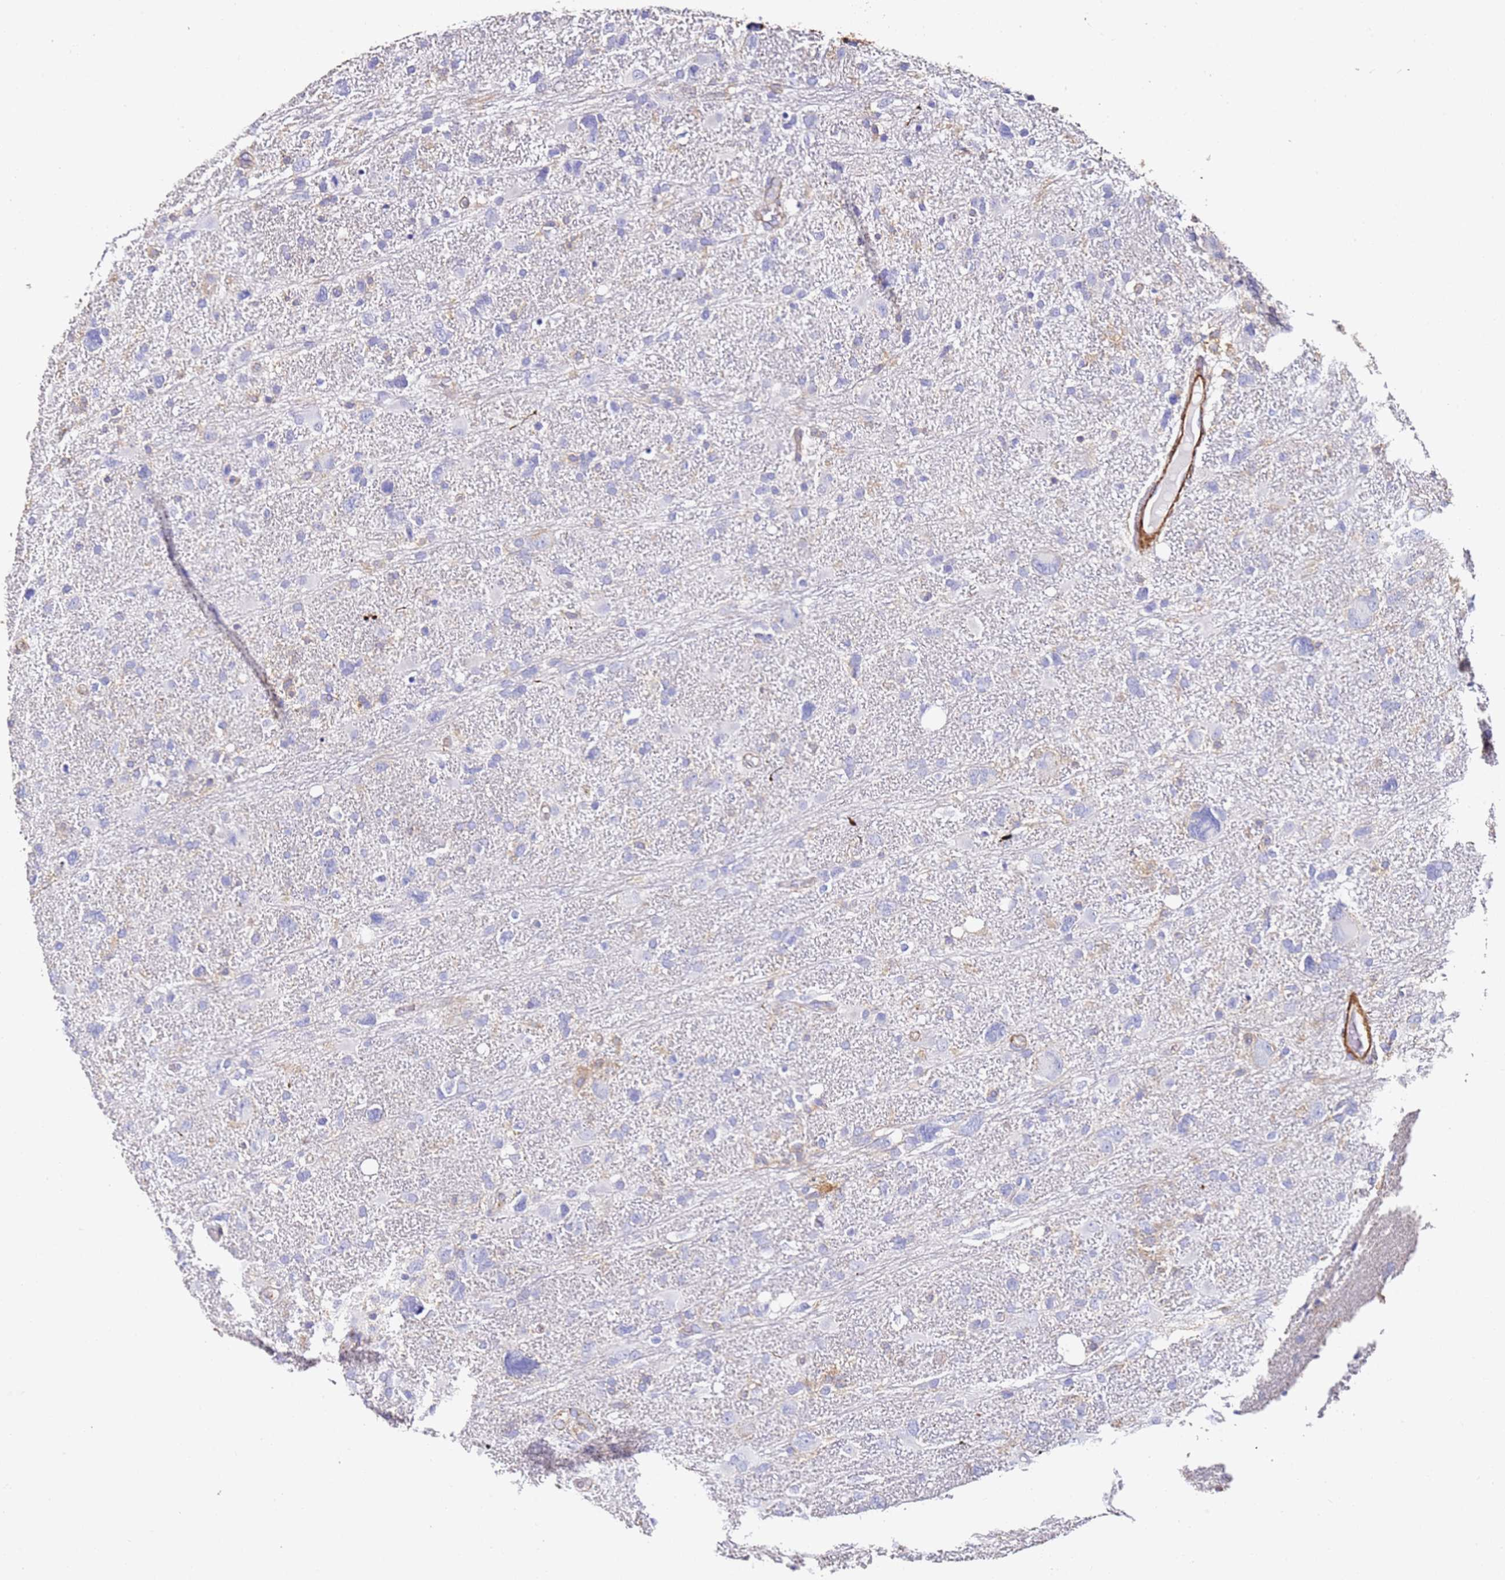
{"staining": {"intensity": "negative", "quantity": "none", "location": "none"}, "tissue": "glioma", "cell_type": "Tumor cells", "image_type": "cancer", "snomed": [{"axis": "morphology", "description": "Glioma, malignant, High grade"}, {"axis": "topography", "description": "Brain"}], "caption": "Immunohistochemical staining of human glioma reveals no significant positivity in tumor cells.", "gene": "ZNF671", "patient": {"sex": "male", "age": 61}}